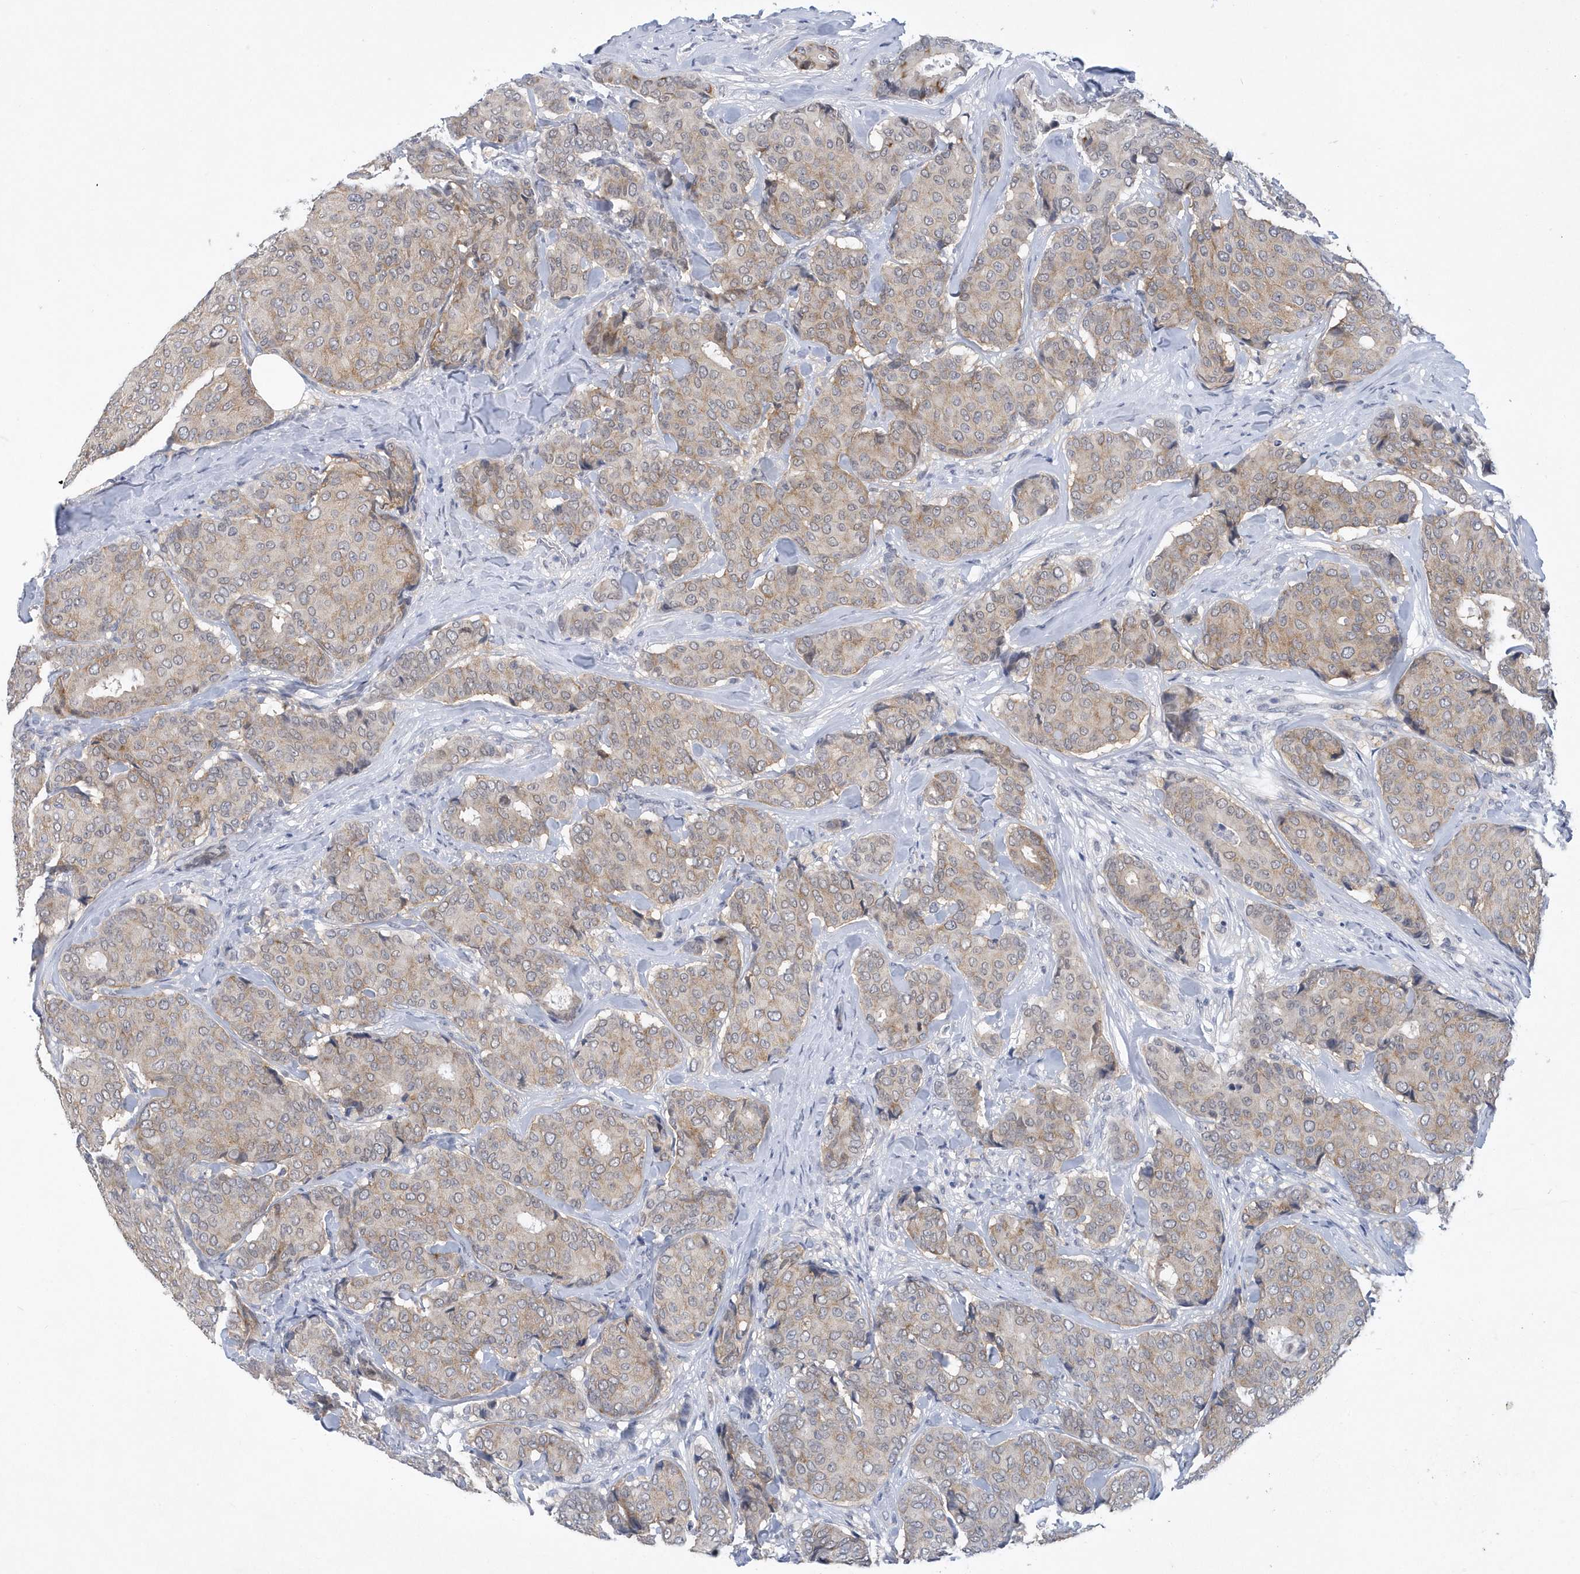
{"staining": {"intensity": "weak", "quantity": "25%-75%", "location": "cytoplasmic/membranous"}, "tissue": "breast cancer", "cell_type": "Tumor cells", "image_type": "cancer", "snomed": [{"axis": "morphology", "description": "Duct carcinoma"}, {"axis": "topography", "description": "Breast"}], "caption": "Immunohistochemical staining of breast cancer (intraductal carcinoma) shows low levels of weak cytoplasmic/membranous expression in approximately 25%-75% of tumor cells.", "gene": "SRGAP3", "patient": {"sex": "female", "age": 75}}